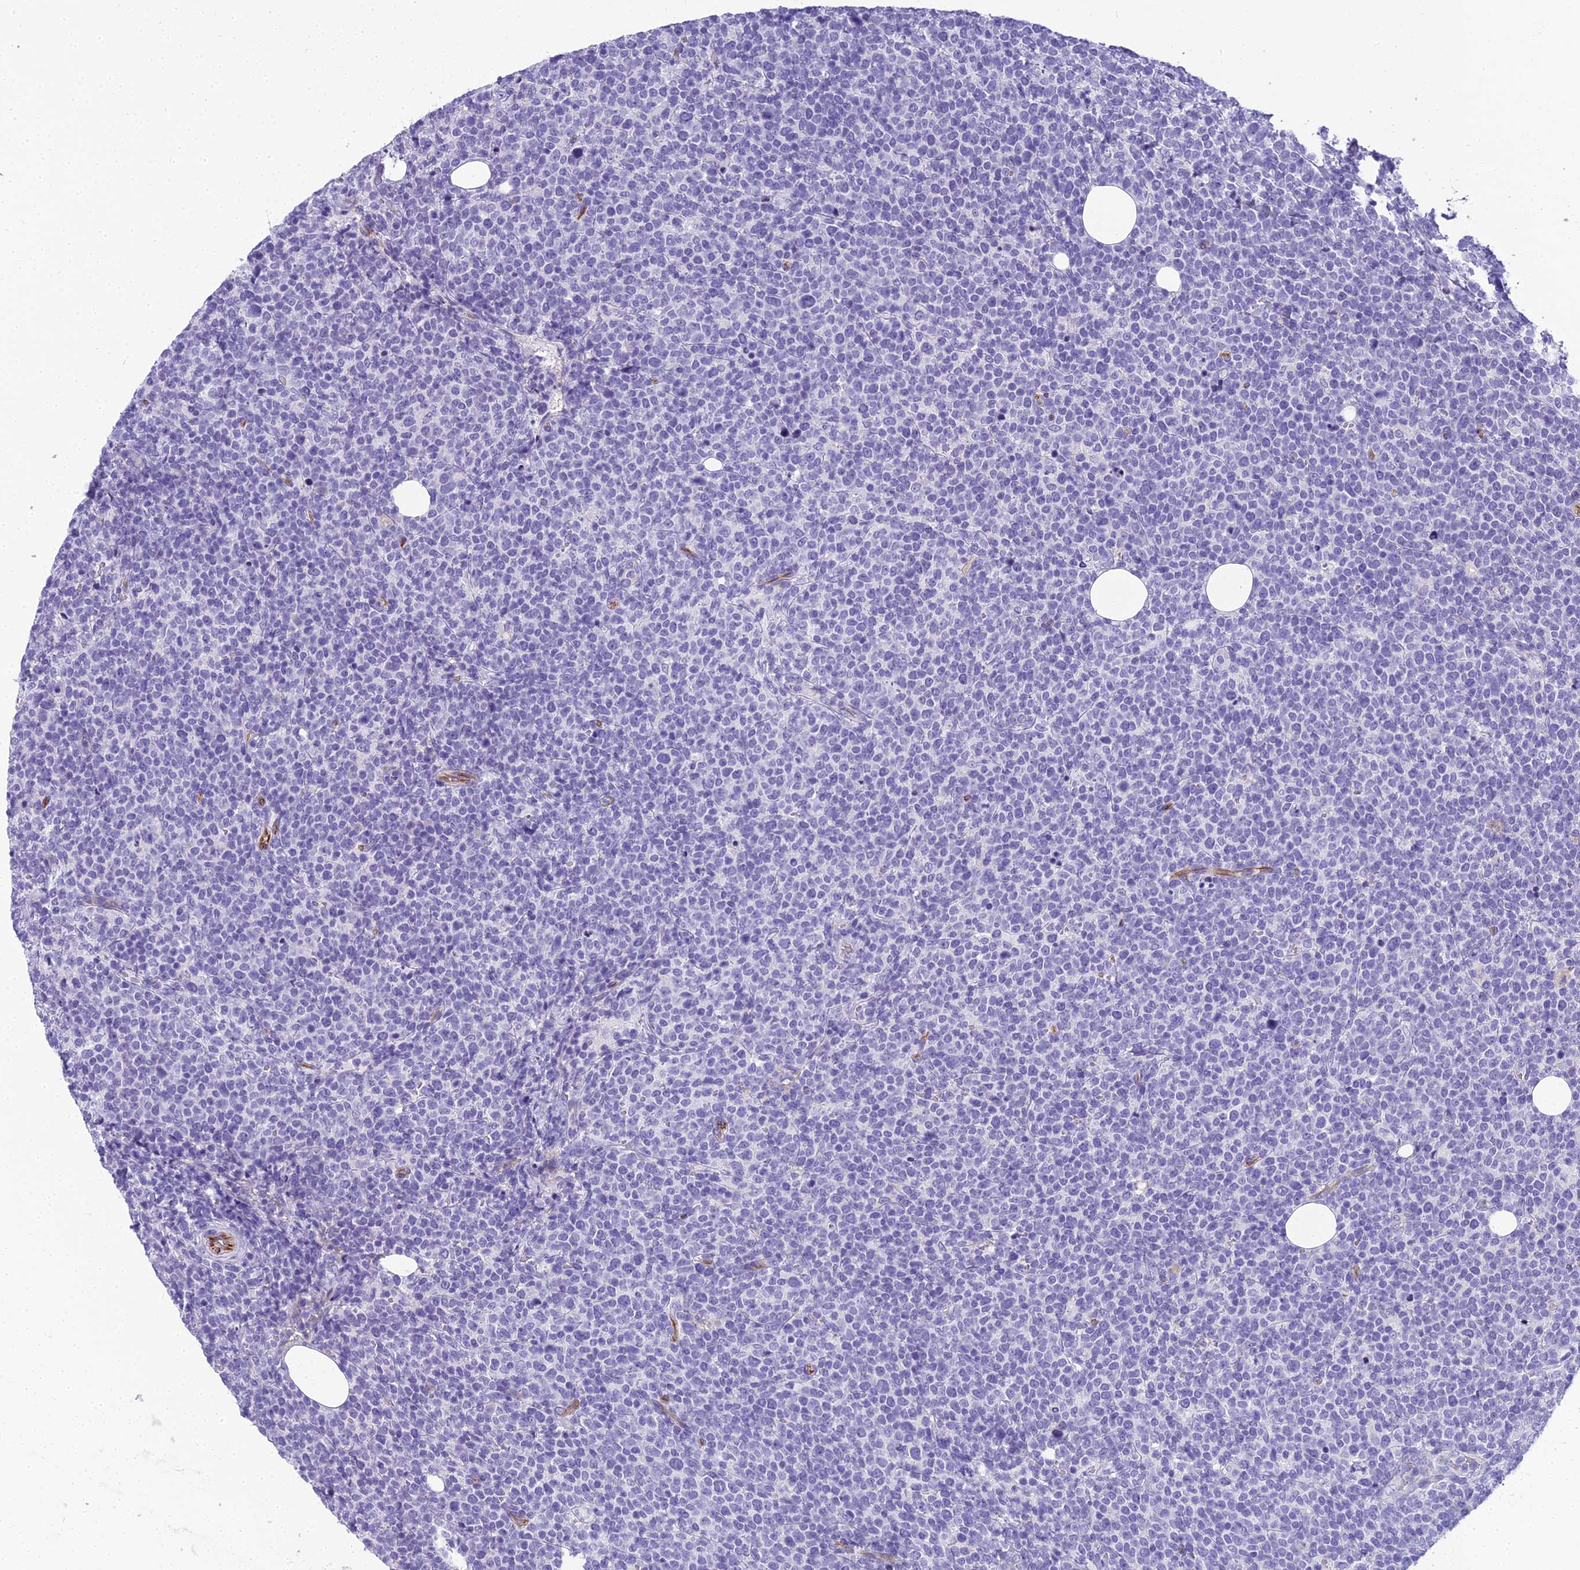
{"staining": {"intensity": "negative", "quantity": "none", "location": "none"}, "tissue": "lymphoma", "cell_type": "Tumor cells", "image_type": "cancer", "snomed": [{"axis": "morphology", "description": "Malignant lymphoma, non-Hodgkin's type, High grade"}, {"axis": "topography", "description": "Lymph node"}], "caption": "Immunohistochemistry (IHC) of human high-grade malignant lymphoma, non-Hodgkin's type demonstrates no expression in tumor cells.", "gene": "NINJ1", "patient": {"sex": "male", "age": 61}}